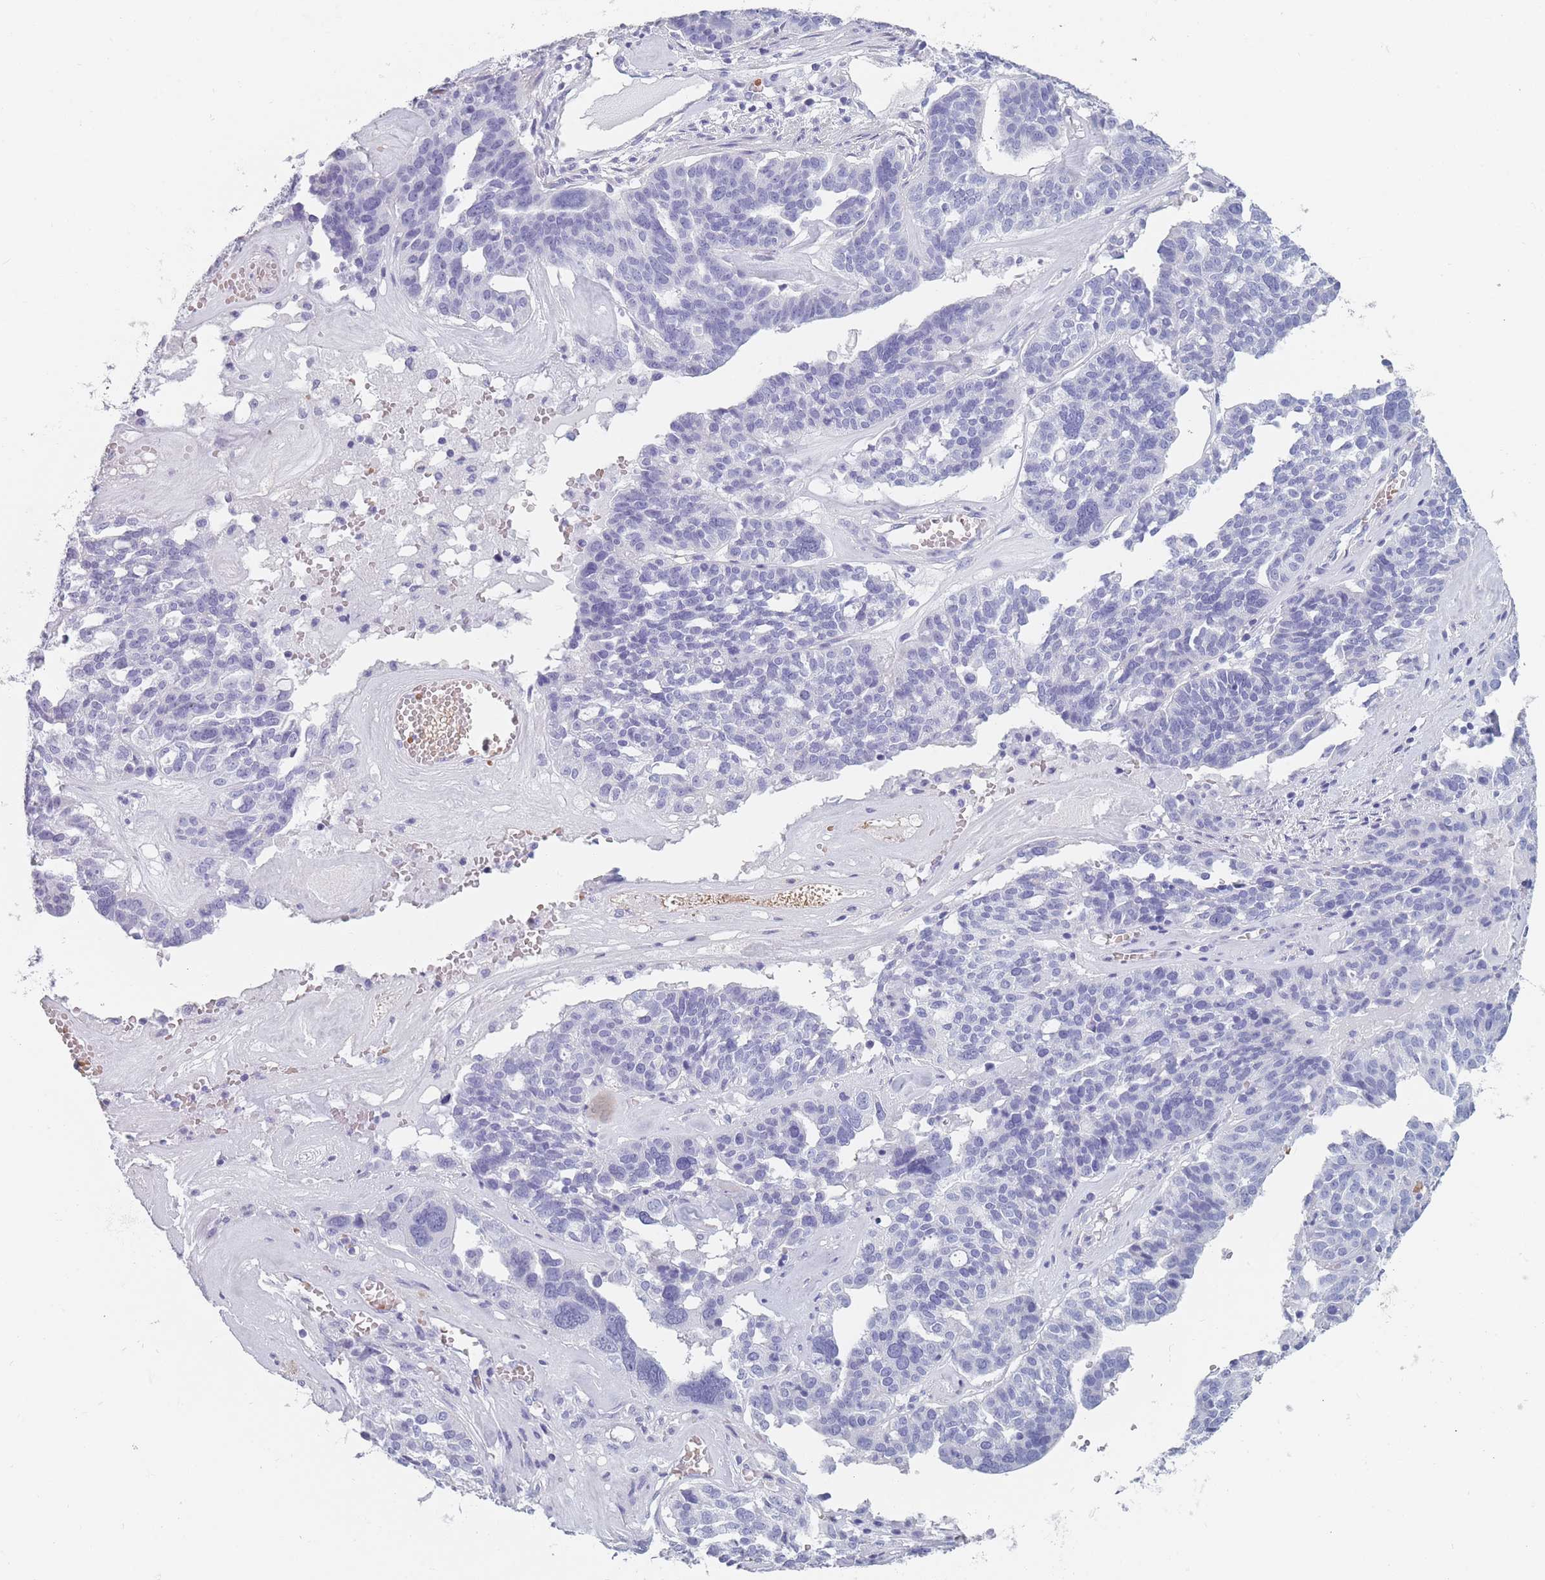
{"staining": {"intensity": "negative", "quantity": "none", "location": "none"}, "tissue": "ovarian cancer", "cell_type": "Tumor cells", "image_type": "cancer", "snomed": [{"axis": "morphology", "description": "Cystadenocarcinoma, serous, NOS"}, {"axis": "topography", "description": "Ovary"}], "caption": "This is a histopathology image of immunohistochemistry staining of ovarian cancer, which shows no expression in tumor cells. (Brightfield microscopy of DAB (3,3'-diaminobenzidine) immunohistochemistry at high magnification).", "gene": "OR5D16", "patient": {"sex": "female", "age": 59}}